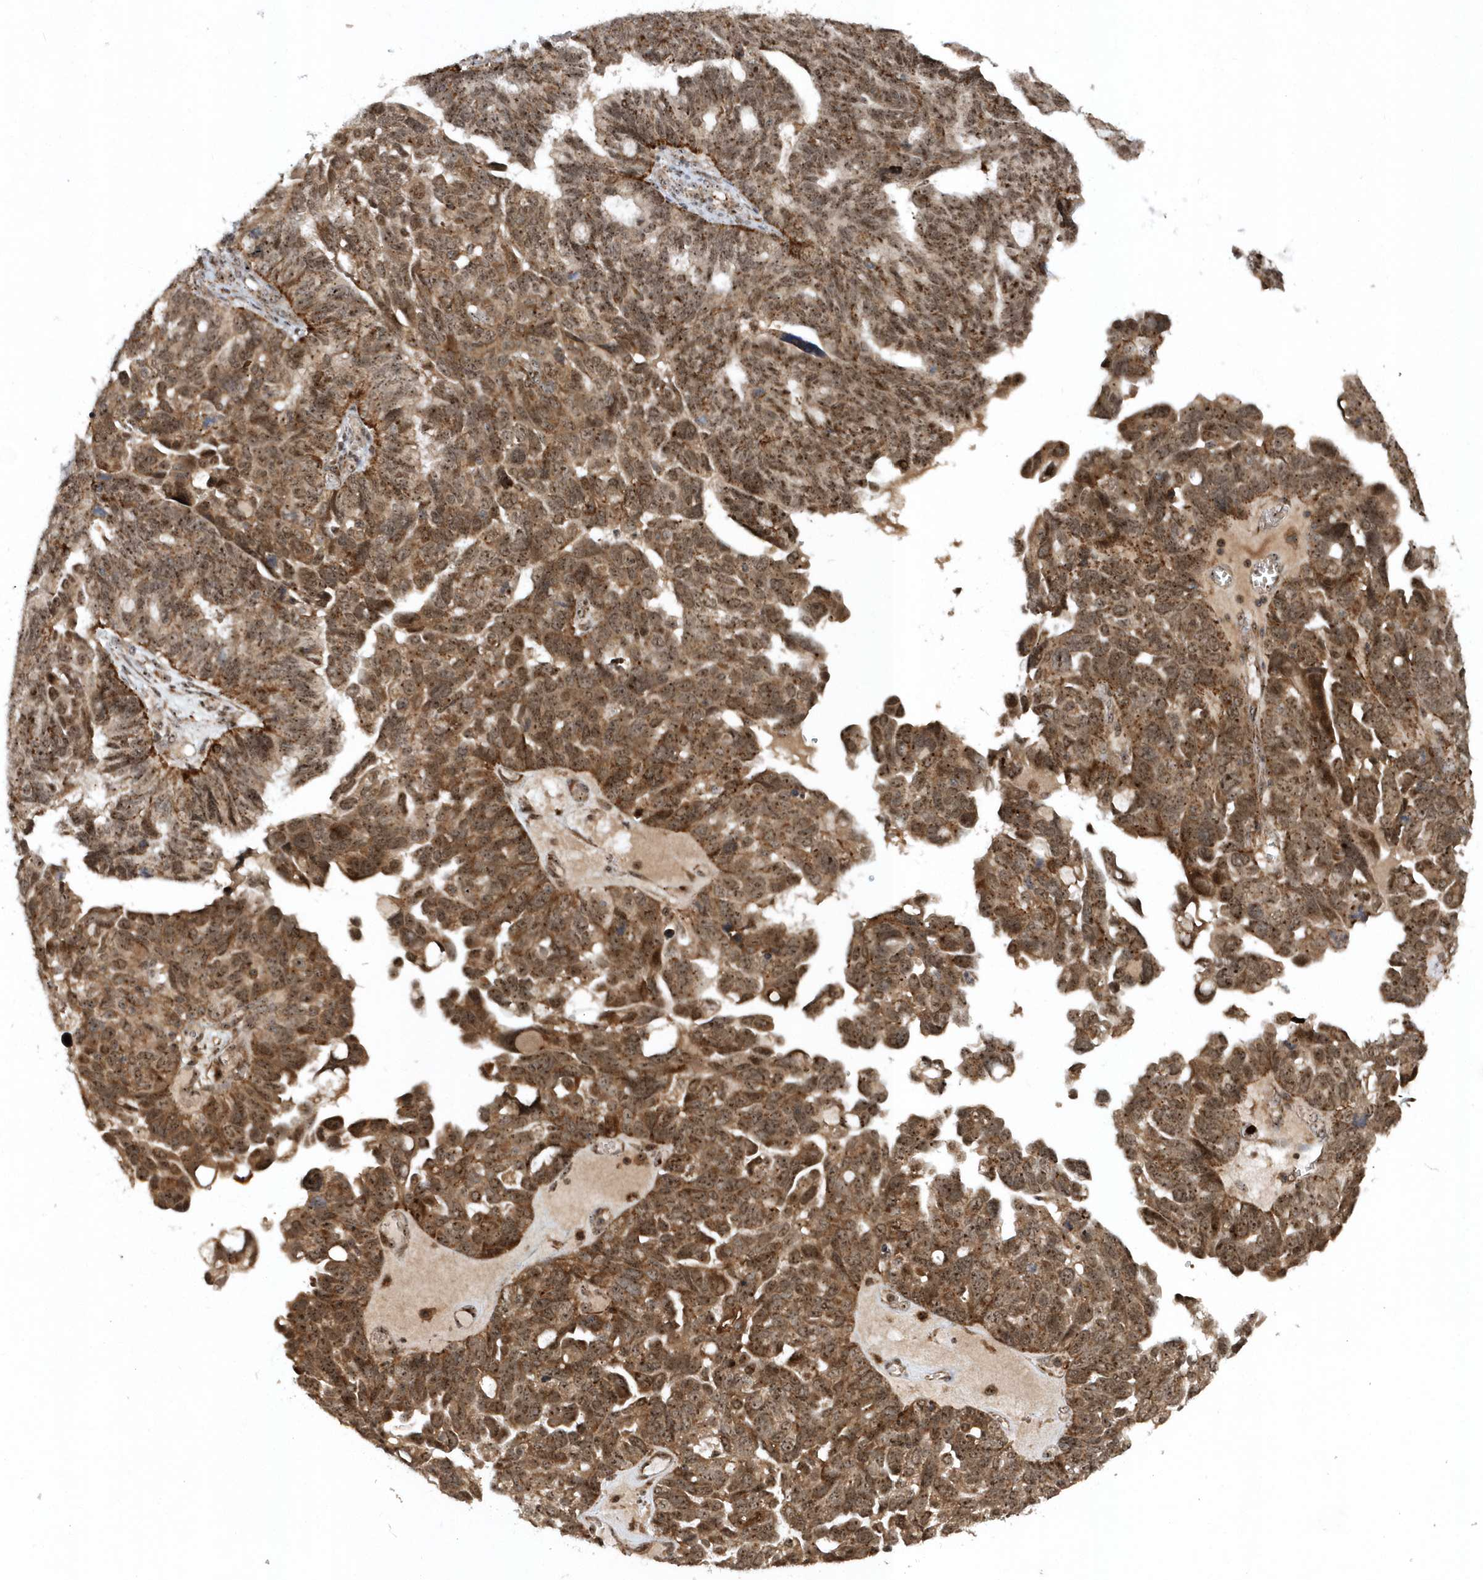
{"staining": {"intensity": "moderate", "quantity": ">75%", "location": "cytoplasmic/membranous,nuclear"}, "tissue": "ovarian cancer", "cell_type": "Tumor cells", "image_type": "cancer", "snomed": [{"axis": "morphology", "description": "Cystadenocarcinoma, serous, NOS"}, {"axis": "topography", "description": "Ovary"}], "caption": "About >75% of tumor cells in human ovarian cancer show moderate cytoplasmic/membranous and nuclear protein expression as visualized by brown immunohistochemical staining.", "gene": "SOWAHB", "patient": {"sex": "female", "age": 79}}